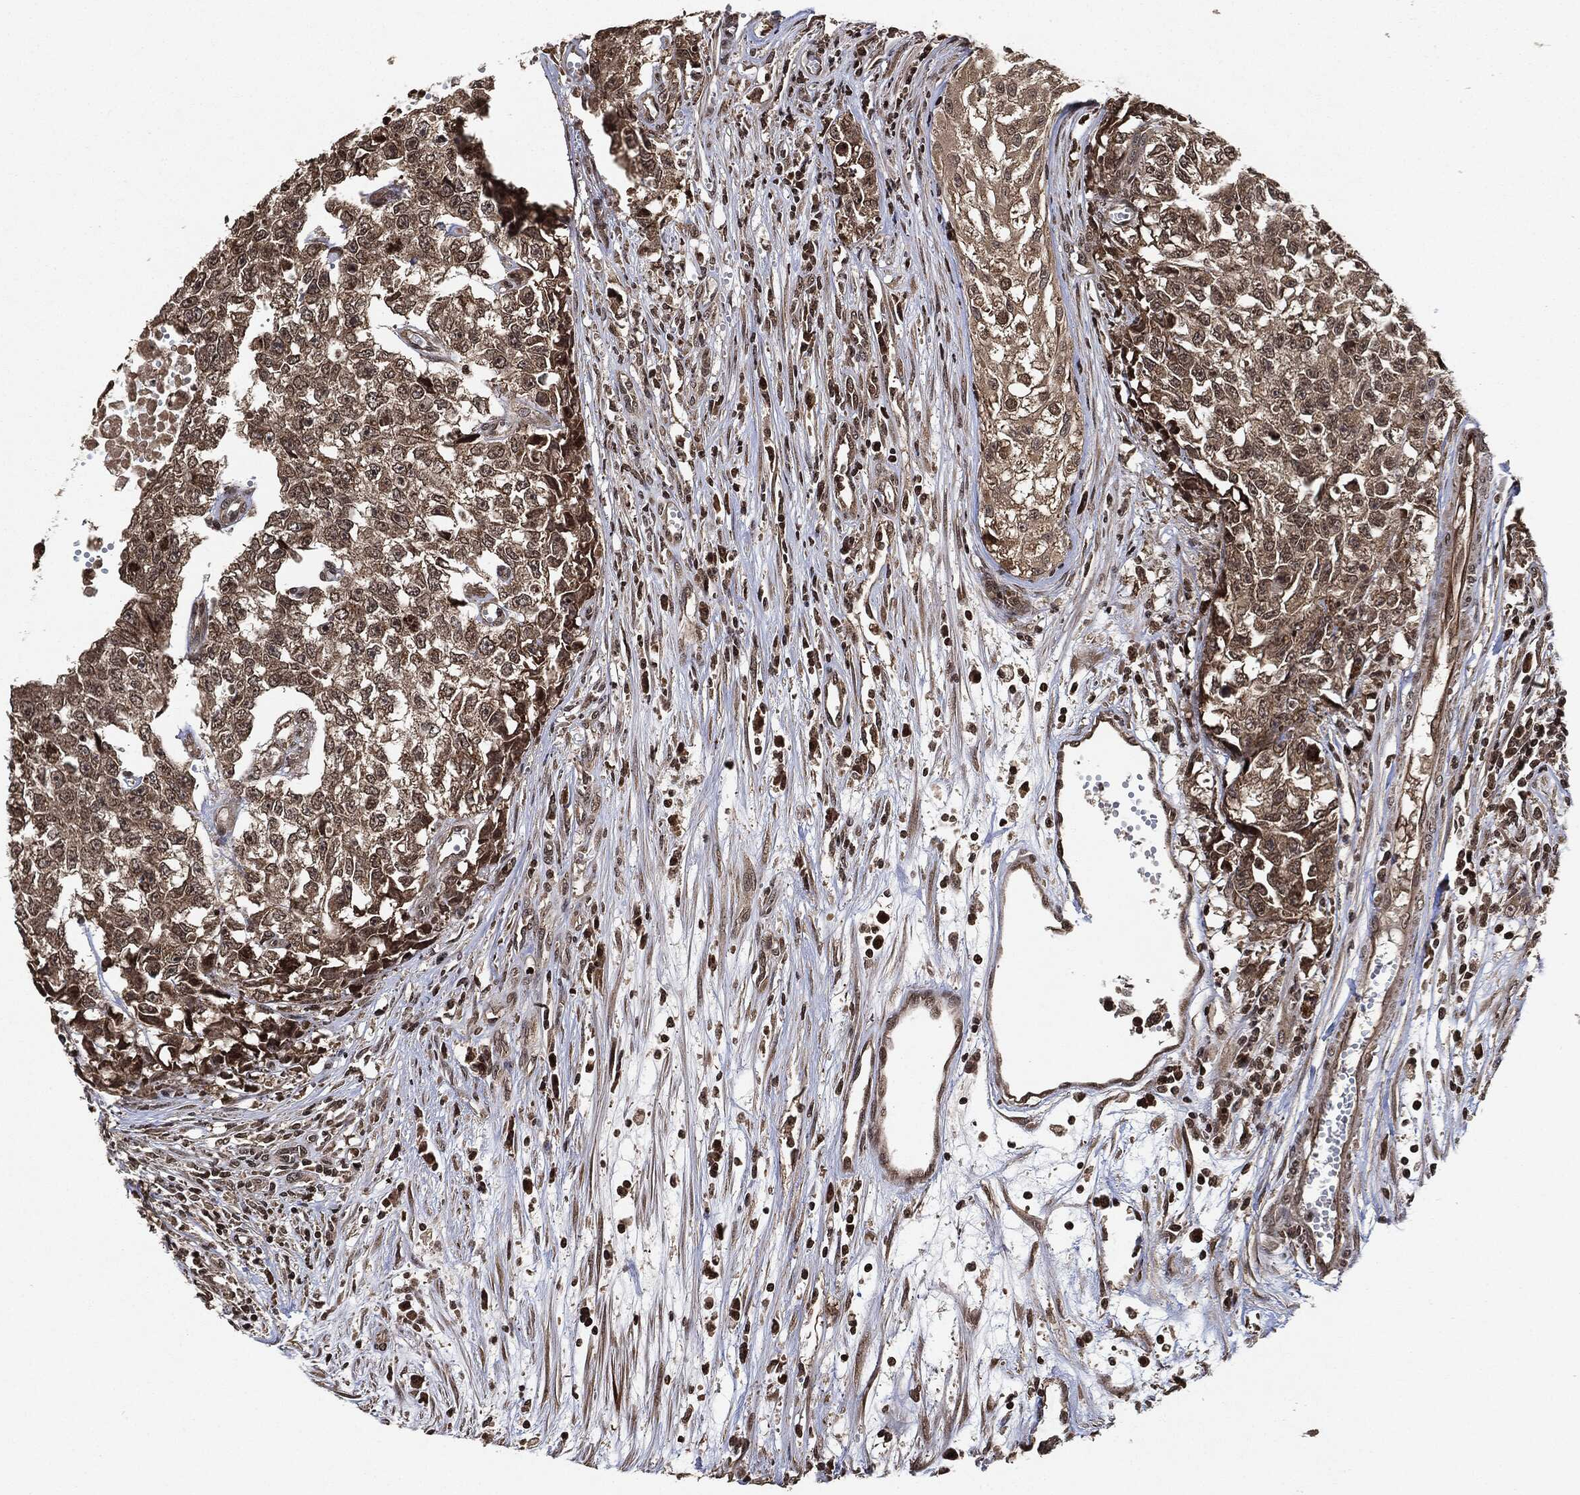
{"staining": {"intensity": "weak", "quantity": "25%-75%", "location": "cytoplasmic/membranous"}, "tissue": "testis cancer", "cell_type": "Tumor cells", "image_type": "cancer", "snomed": [{"axis": "morphology", "description": "Seminoma, NOS"}, {"axis": "morphology", "description": "Carcinoma, Embryonal, NOS"}, {"axis": "topography", "description": "Testis"}], "caption": "Human embryonal carcinoma (testis) stained for a protein (brown) exhibits weak cytoplasmic/membranous positive positivity in about 25%-75% of tumor cells.", "gene": "PDK1", "patient": {"sex": "male", "age": 22}}